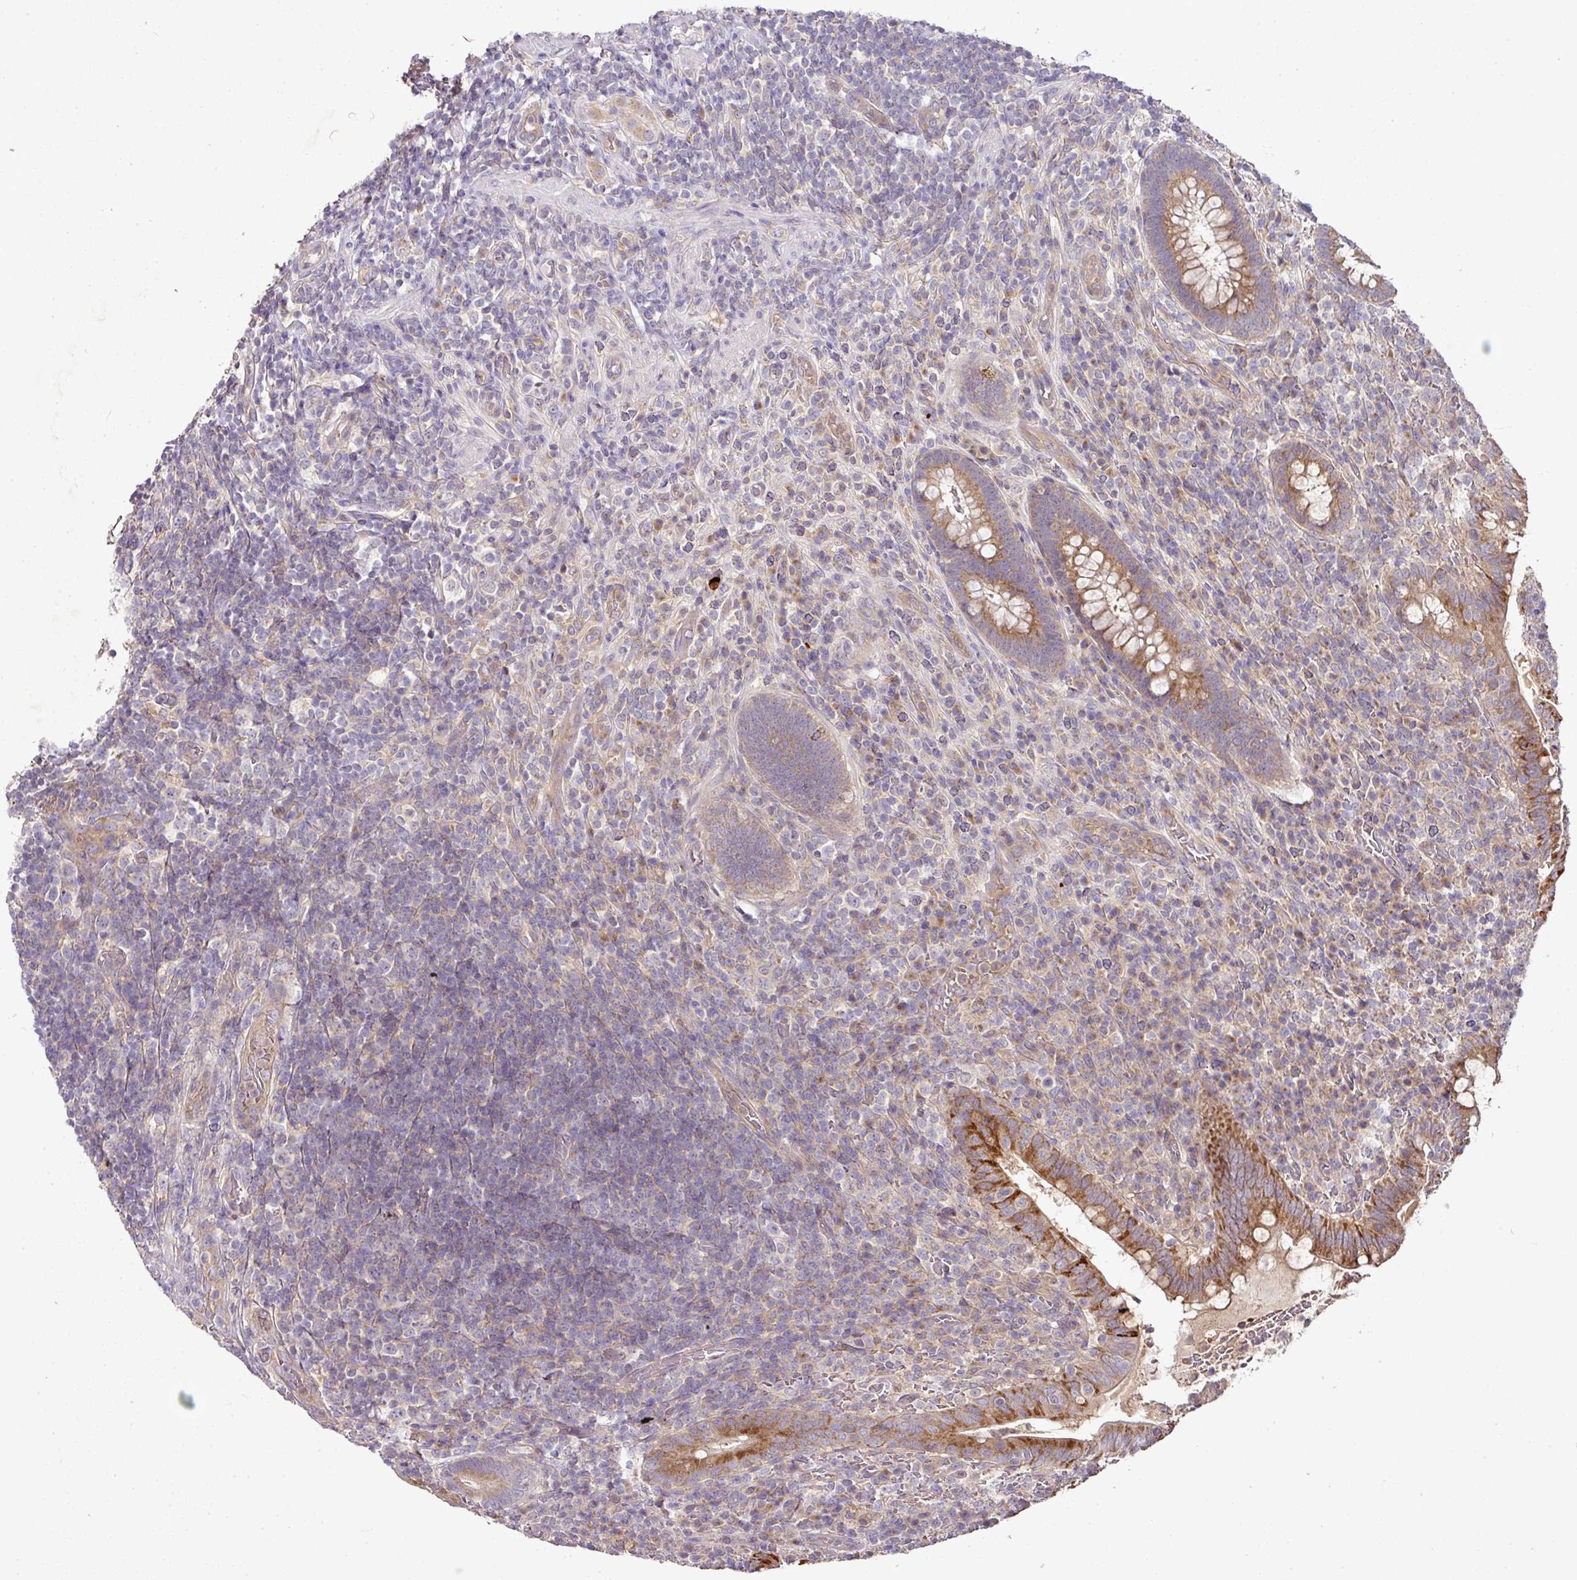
{"staining": {"intensity": "strong", "quantity": ">75%", "location": "cytoplasmic/membranous"}, "tissue": "appendix", "cell_type": "Glandular cells", "image_type": "normal", "snomed": [{"axis": "morphology", "description": "Normal tissue, NOS"}, {"axis": "topography", "description": "Appendix"}], "caption": "A histopathology image of human appendix stained for a protein displays strong cytoplasmic/membranous brown staining in glandular cells. The protein is stained brown, and the nuclei are stained in blue (DAB (3,3'-diaminobenzidine) IHC with brightfield microscopy, high magnification).", "gene": "SKIC2", "patient": {"sex": "female", "age": 43}}